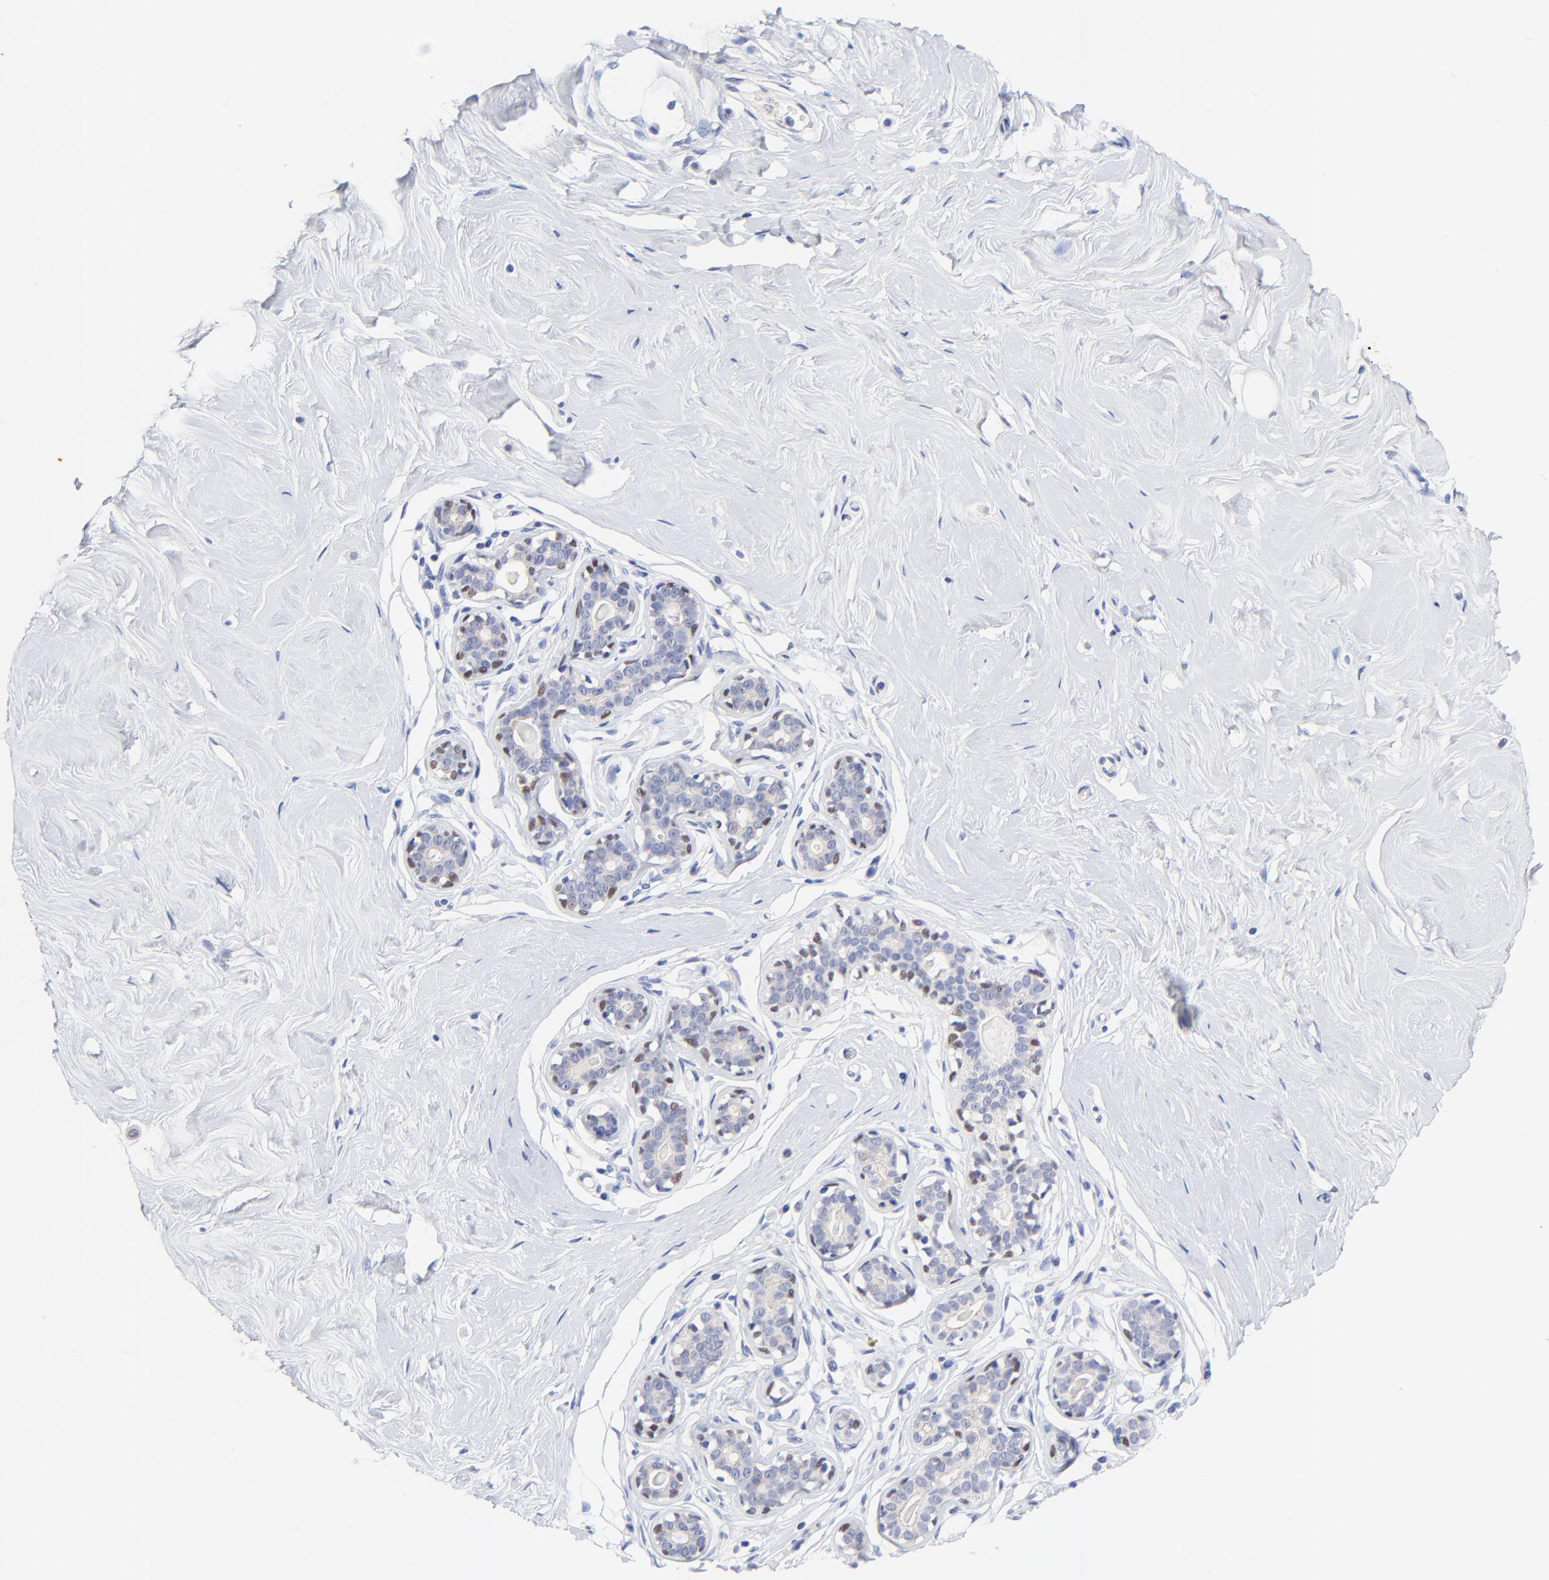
{"staining": {"intensity": "negative", "quantity": "none", "location": "none"}, "tissue": "breast", "cell_type": "Adipocytes", "image_type": "normal", "snomed": [{"axis": "morphology", "description": "Normal tissue, NOS"}, {"axis": "topography", "description": "Breast"}], "caption": "Immunohistochemical staining of normal human breast reveals no significant expression in adipocytes.", "gene": "FAM117B", "patient": {"sex": "female", "age": 23}}